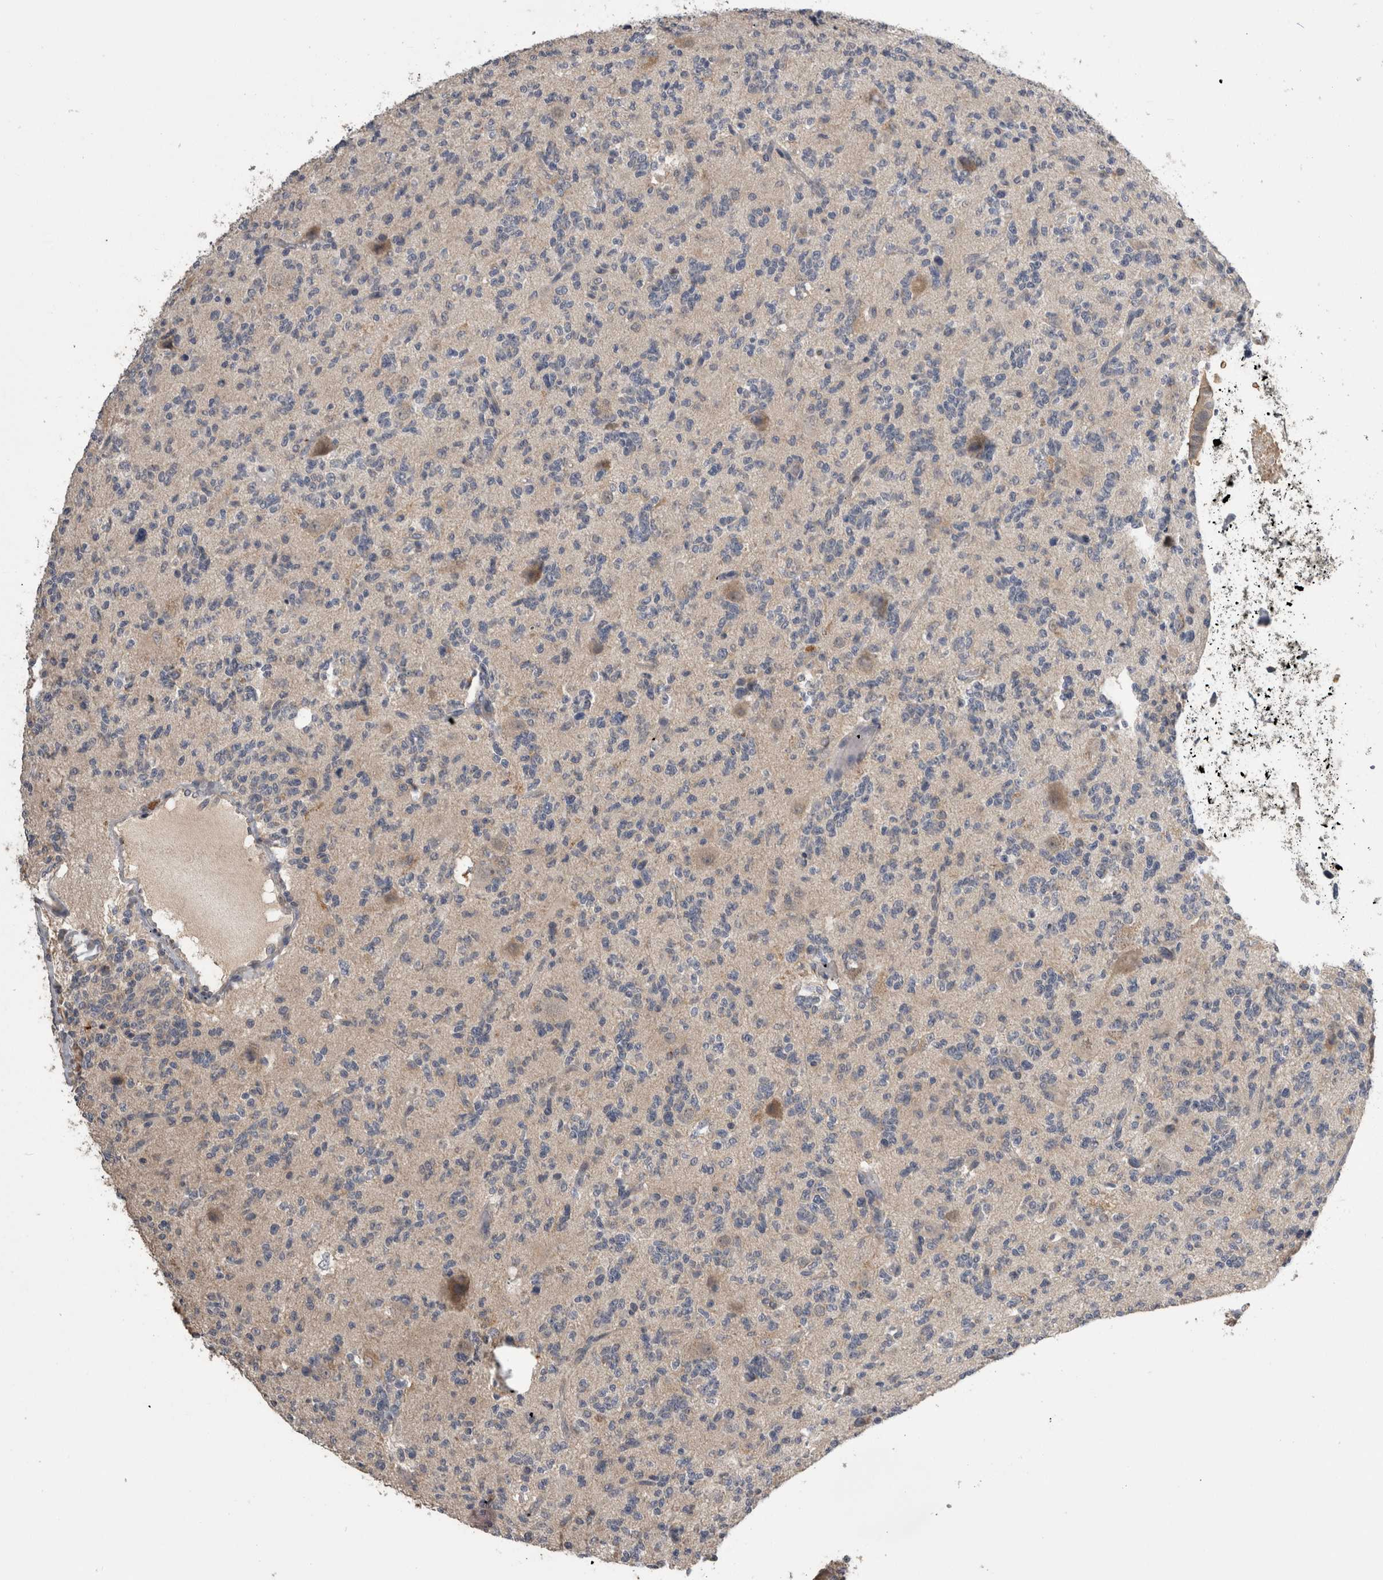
{"staining": {"intensity": "negative", "quantity": "none", "location": "none"}, "tissue": "glioma", "cell_type": "Tumor cells", "image_type": "cancer", "snomed": [{"axis": "morphology", "description": "Glioma, malignant, High grade"}, {"axis": "topography", "description": "Brain"}], "caption": "Malignant high-grade glioma was stained to show a protein in brown. There is no significant positivity in tumor cells.", "gene": "ANXA13", "patient": {"sex": "female", "age": 62}}